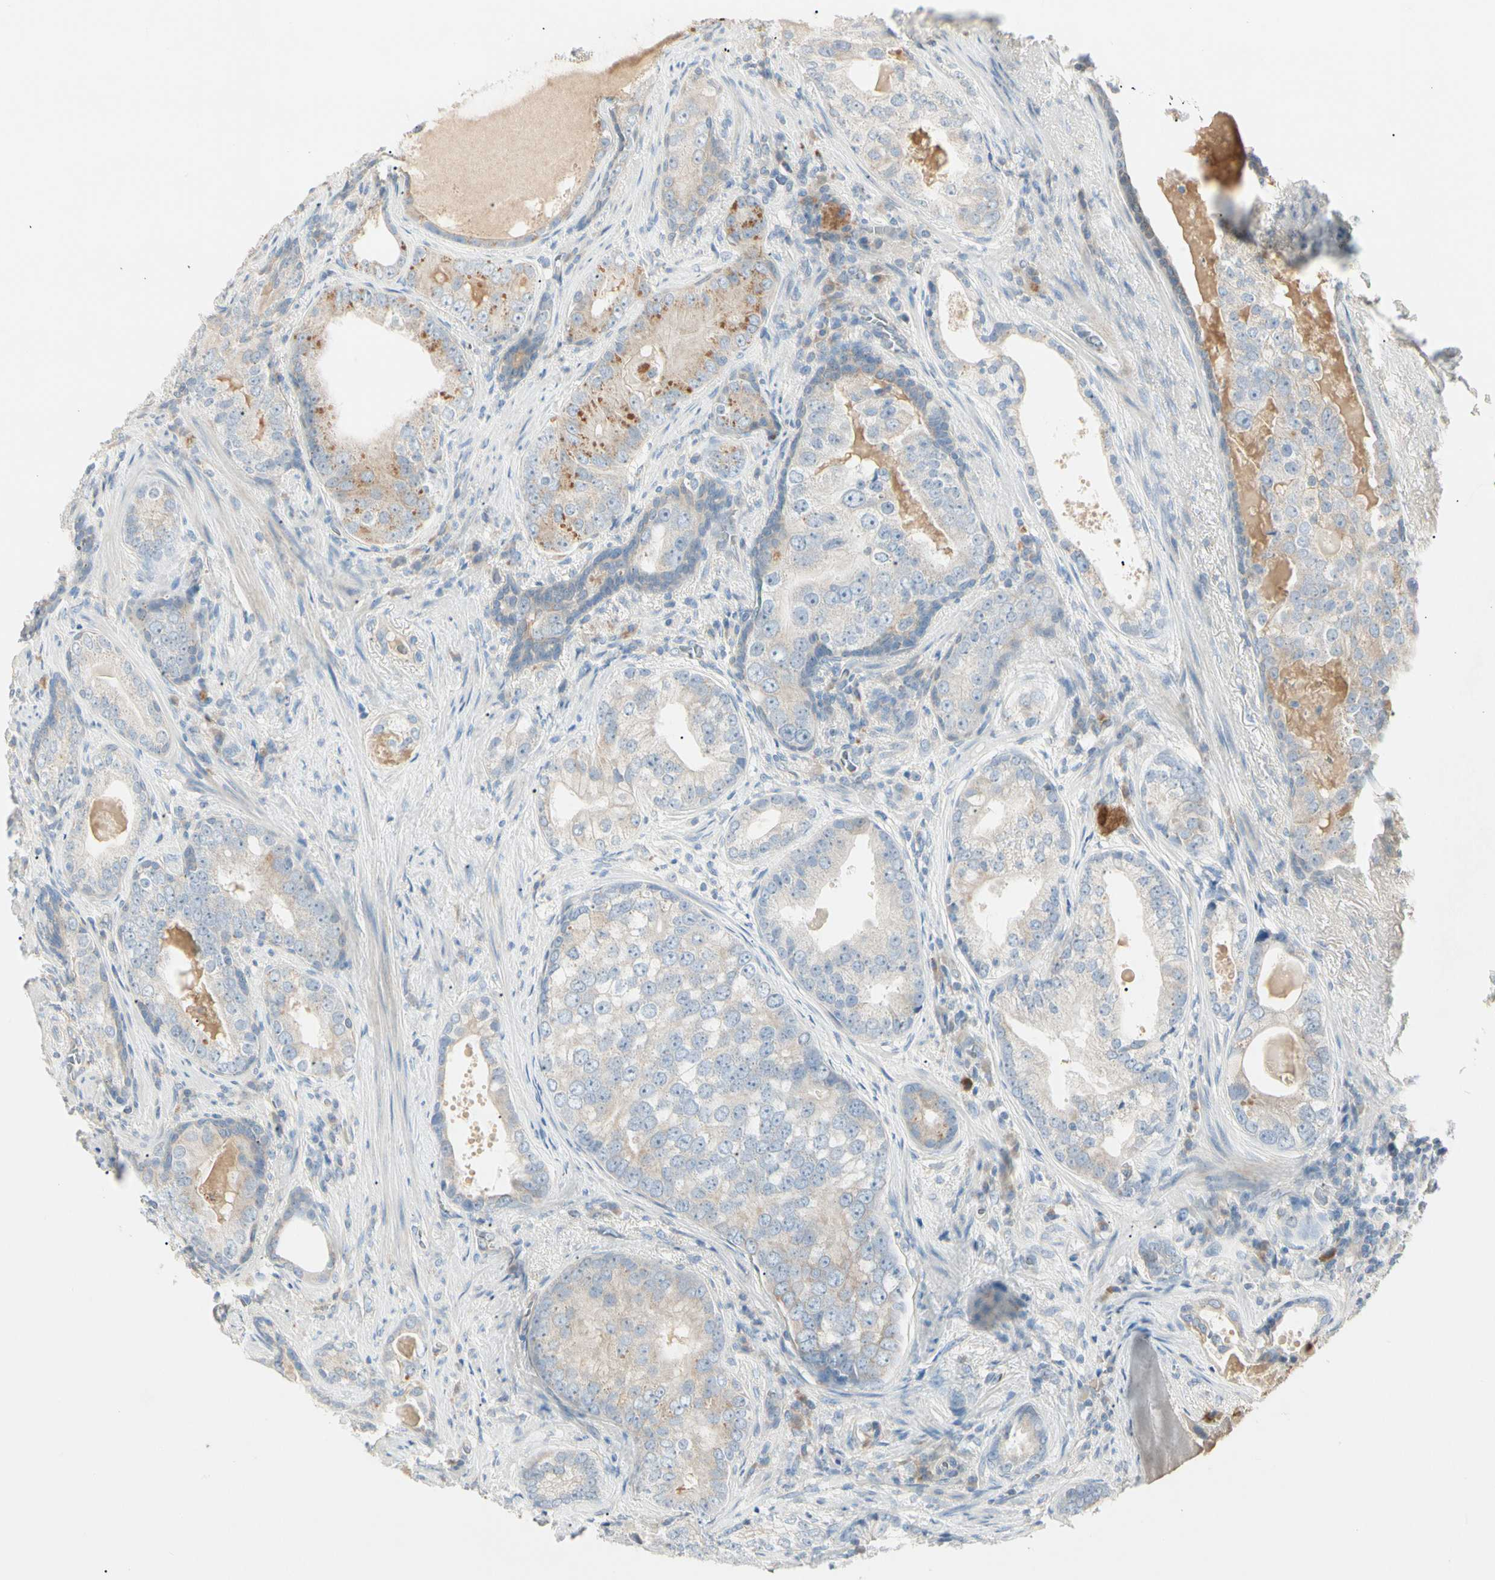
{"staining": {"intensity": "moderate", "quantity": "25%-75%", "location": "cytoplasmic/membranous"}, "tissue": "prostate cancer", "cell_type": "Tumor cells", "image_type": "cancer", "snomed": [{"axis": "morphology", "description": "Adenocarcinoma, High grade"}, {"axis": "topography", "description": "Prostate"}], "caption": "High-power microscopy captured an immunohistochemistry micrograph of adenocarcinoma (high-grade) (prostate), revealing moderate cytoplasmic/membranous positivity in approximately 25%-75% of tumor cells.", "gene": "ALDH18A1", "patient": {"sex": "male", "age": 66}}